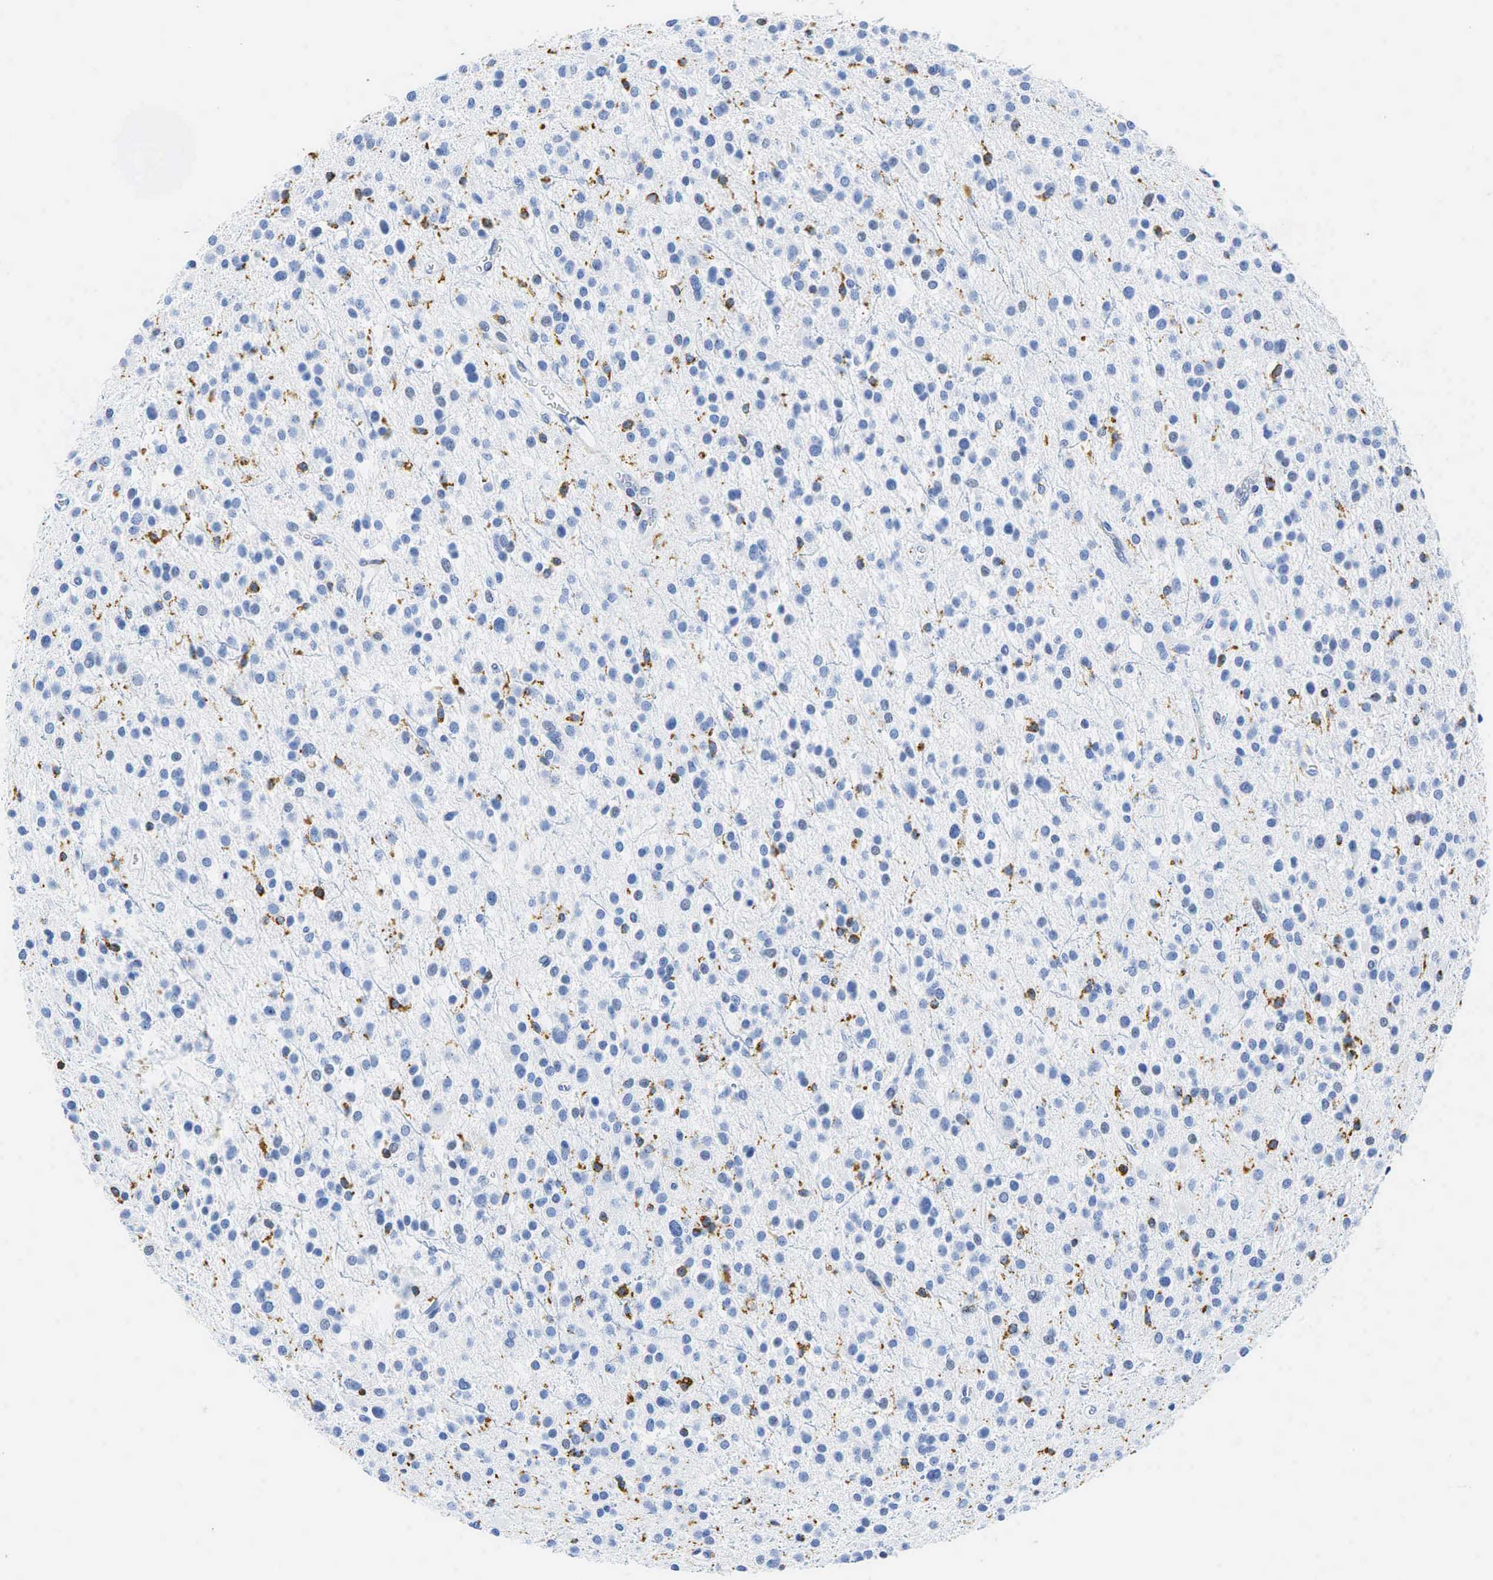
{"staining": {"intensity": "negative", "quantity": "none", "location": "none"}, "tissue": "glioma", "cell_type": "Tumor cells", "image_type": "cancer", "snomed": [{"axis": "morphology", "description": "Glioma, malignant, Low grade"}, {"axis": "topography", "description": "Brain"}], "caption": "A photomicrograph of low-grade glioma (malignant) stained for a protein shows no brown staining in tumor cells.", "gene": "CD68", "patient": {"sex": "female", "age": 36}}